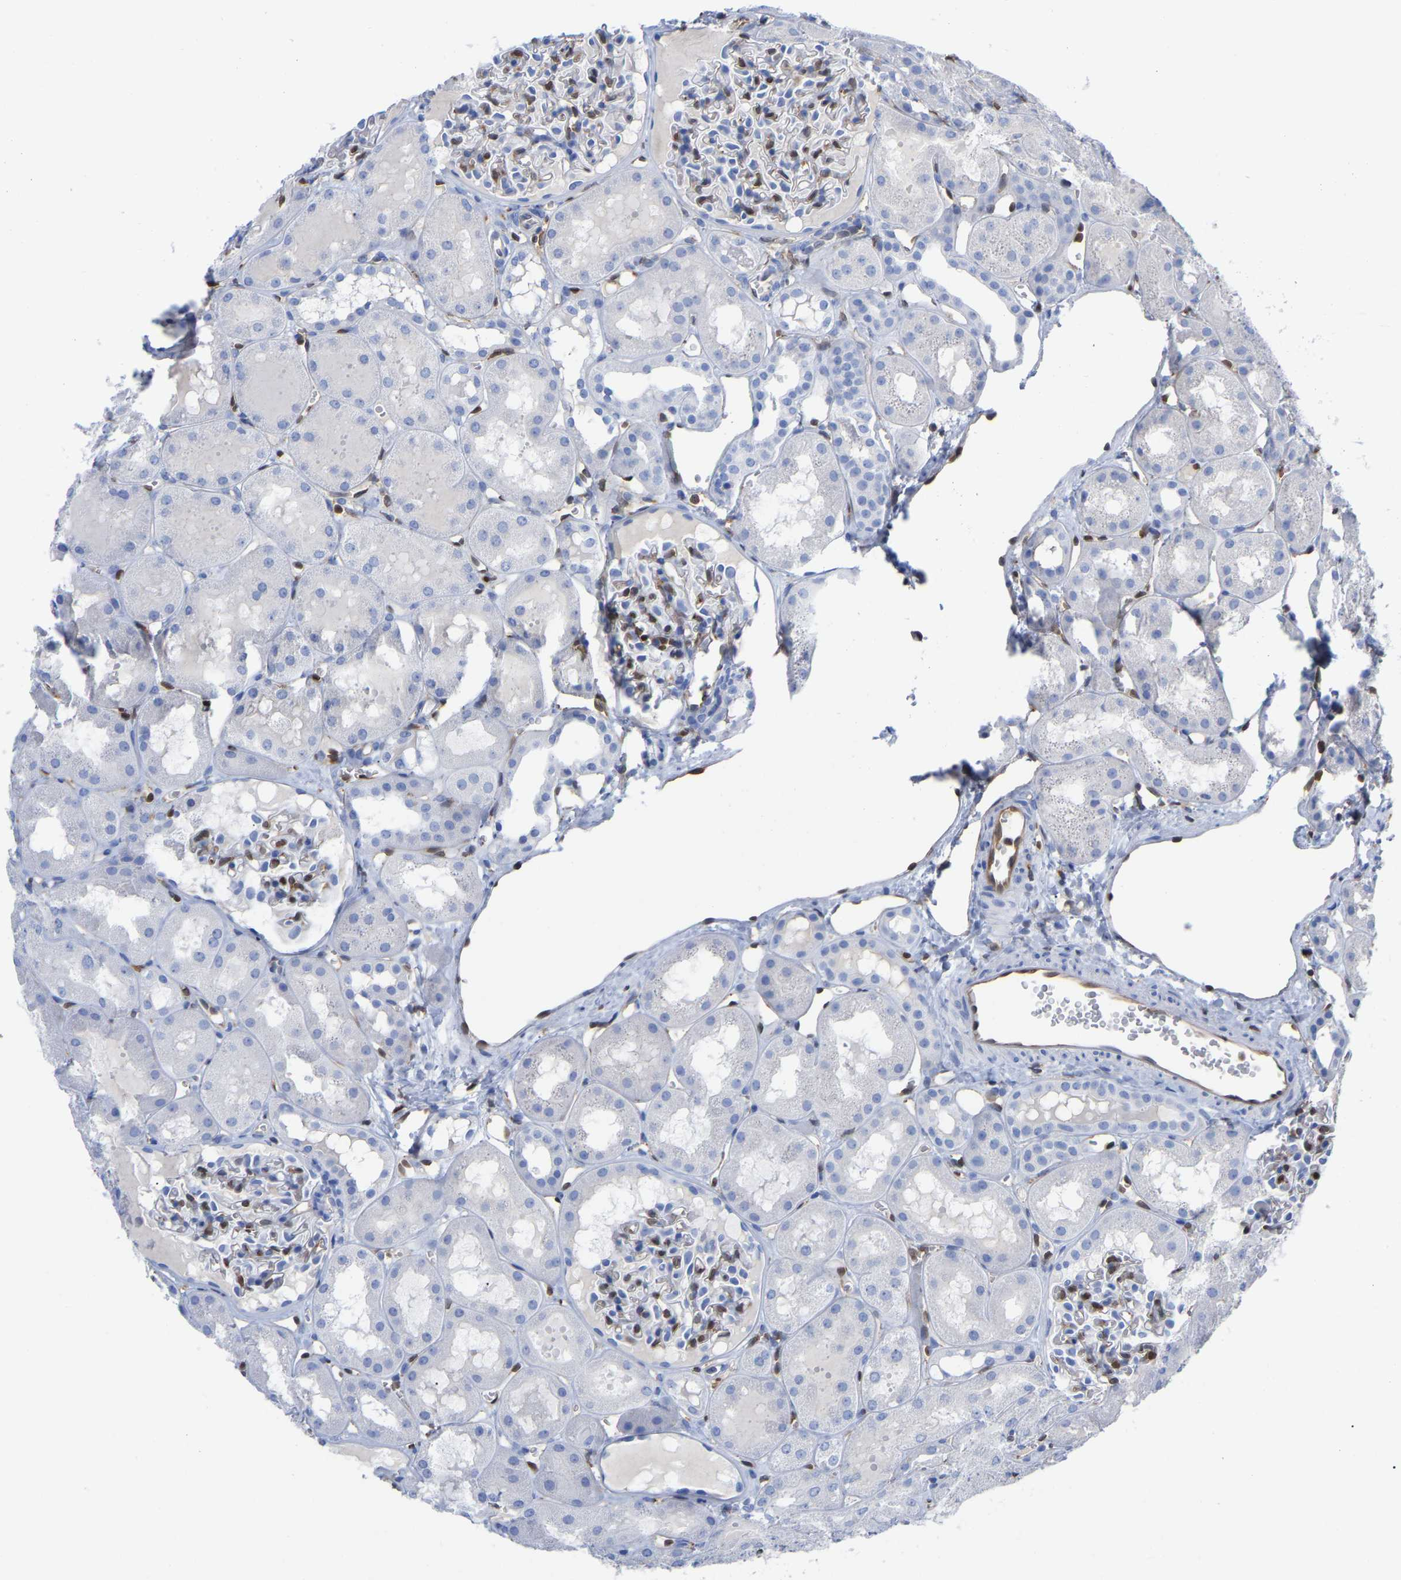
{"staining": {"intensity": "negative", "quantity": "none", "location": "none"}, "tissue": "kidney", "cell_type": "Cells in glomeruli", "image_type": "normal", "snomed": [{"axis": "morphology", "description": "Normal tissue, NOS"}, {"axis": "topography", "description": "Kidney"}, {"axis": "topography", "description": "Urinary bladder"}], "caption": "High magnification brightfield microscopy of benign kidney stained with DAB (3,3'-diaminobenzidine) (brown) and counterstained with hematoxylin (blue): cells in glomeruli show no significant staining. (IHC, brightfield microscopy, high magnification).", "gene": "GIMAP4", "patient": {"sex": "male", "age": 16}}